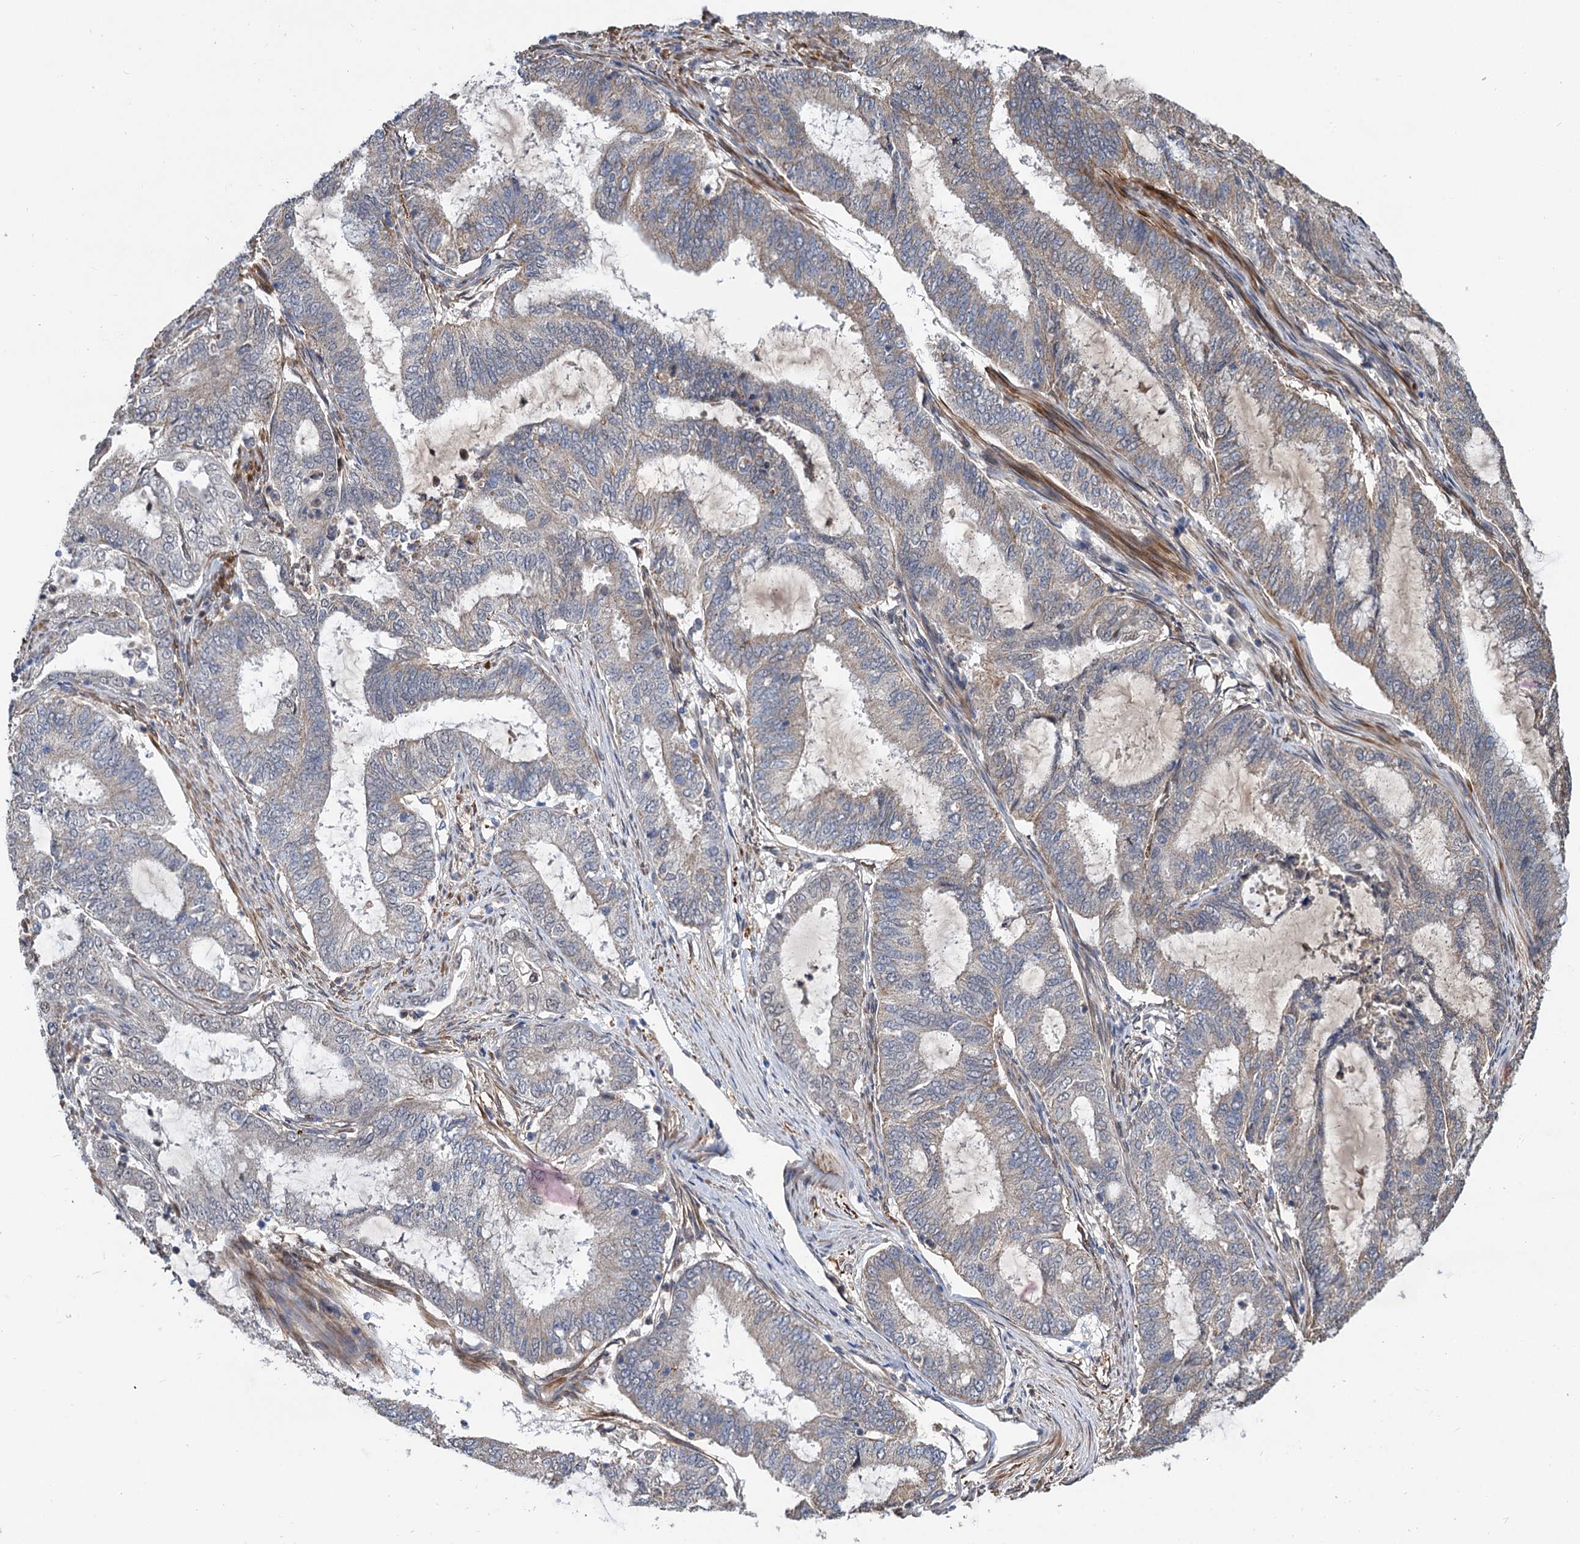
{"staining": {"intensity": "negative", "quantity": "none", "location": "none"}, "tissue": "endometrial cancer", "cell_type": "Tumor cells", "image_type": "cancer", "snomed": [{"axis": "morphology", "description": "Adenocarcinoma, NOS"}, {"axis": "topography", "description": "Endometrium"}], "caption": "Adenocarcinoma (endometrial) was stained to show a protein in brown. There is no significant expression in tumor cells.", "gene": "ALKBH7", "patient": {"sex": "female", "age": 51}}